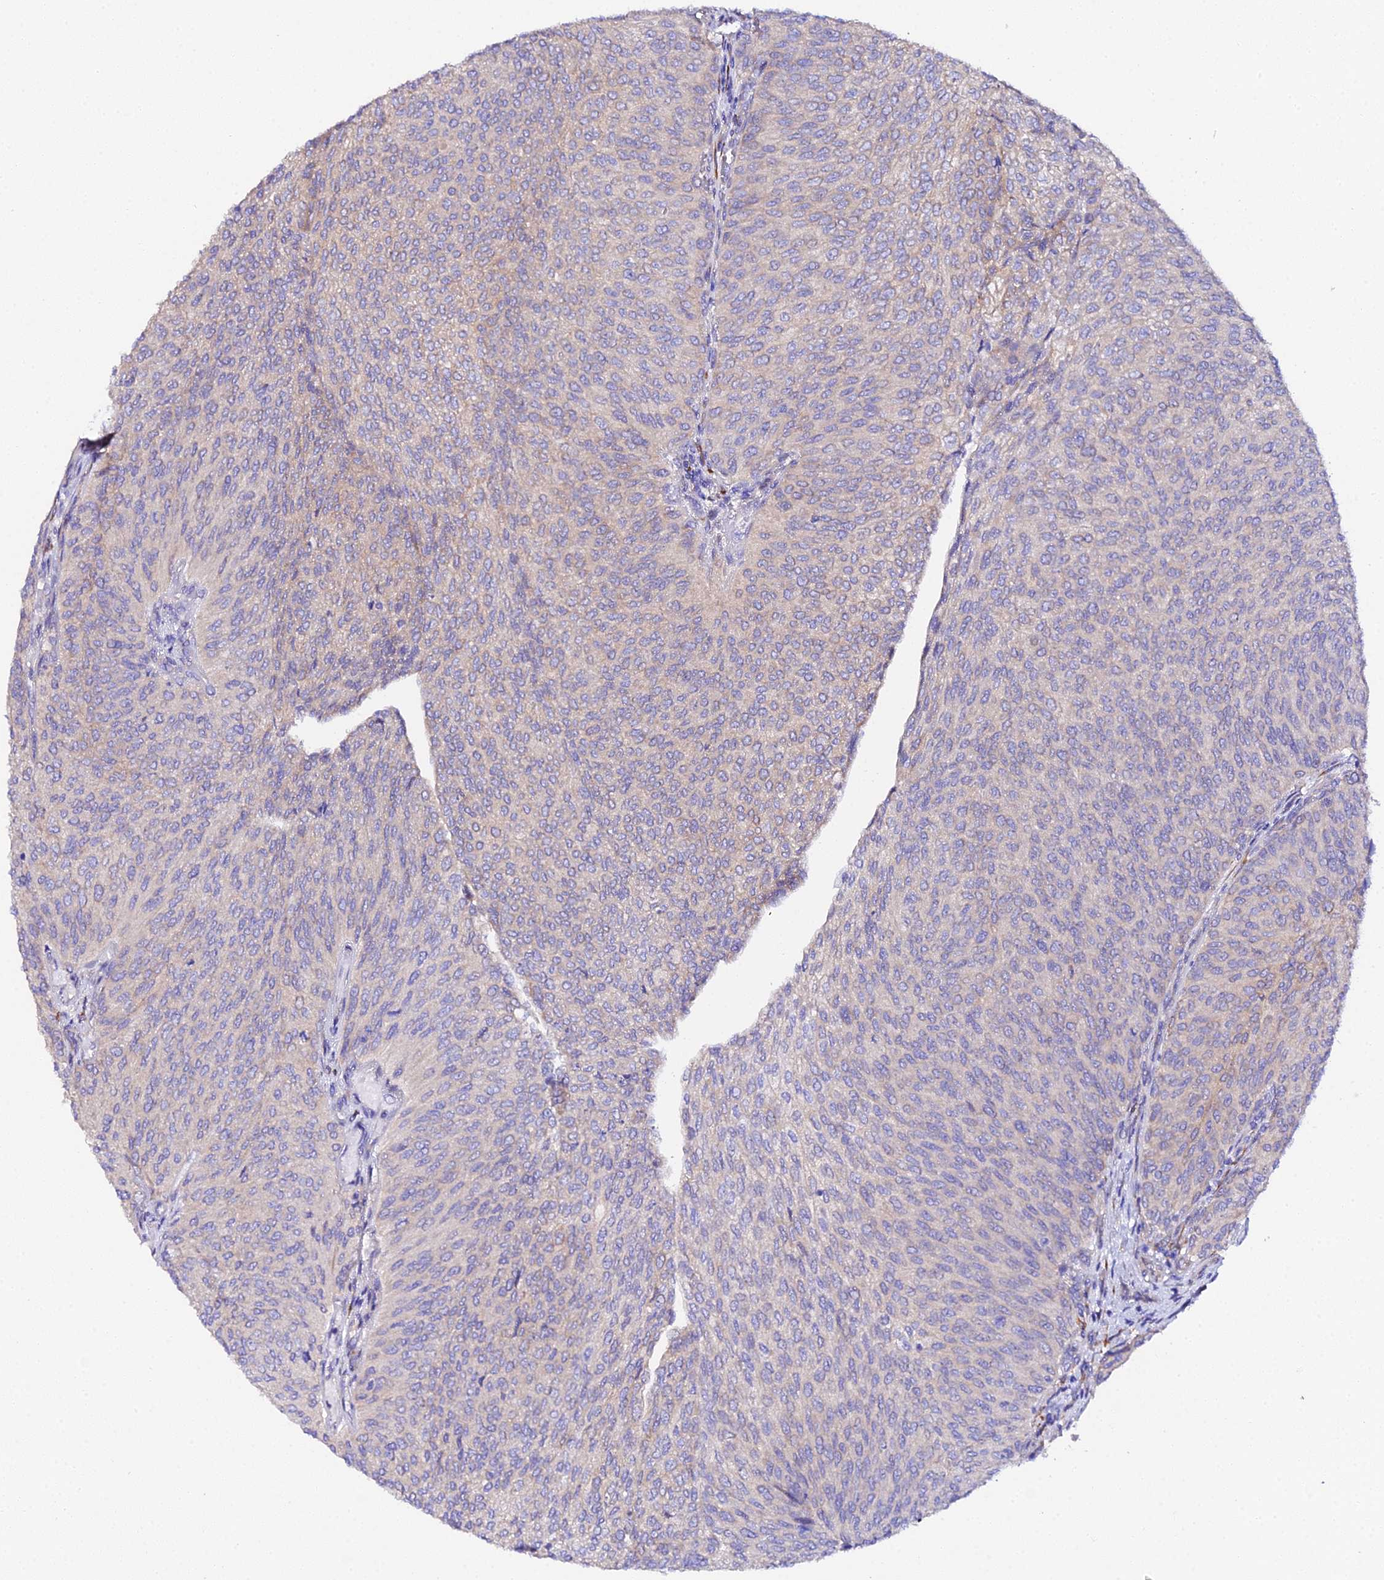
{"staining": {"intensity": "weak", "quantity": "25%-75%", "location": "cytoplasmic/membranous"}, "tissue": "urothelial cancer", "cell_type": "Tumor cells", "image_type": "cancer", "snomed": [{"axis": "morphology", "description": "Urothelial carcinoma, High grade"}, {"axis": "topography", "description": "Urinary bladder"}], "caption": "Immunohistochemical staining of human urothelial cancer reveals low levels of weak cytoplasmic/membranous protein positivity in approximately 25%-75% of tumor cells.", "gene": "CFAP45", "patient": {"sex": "female", "age": 79}}